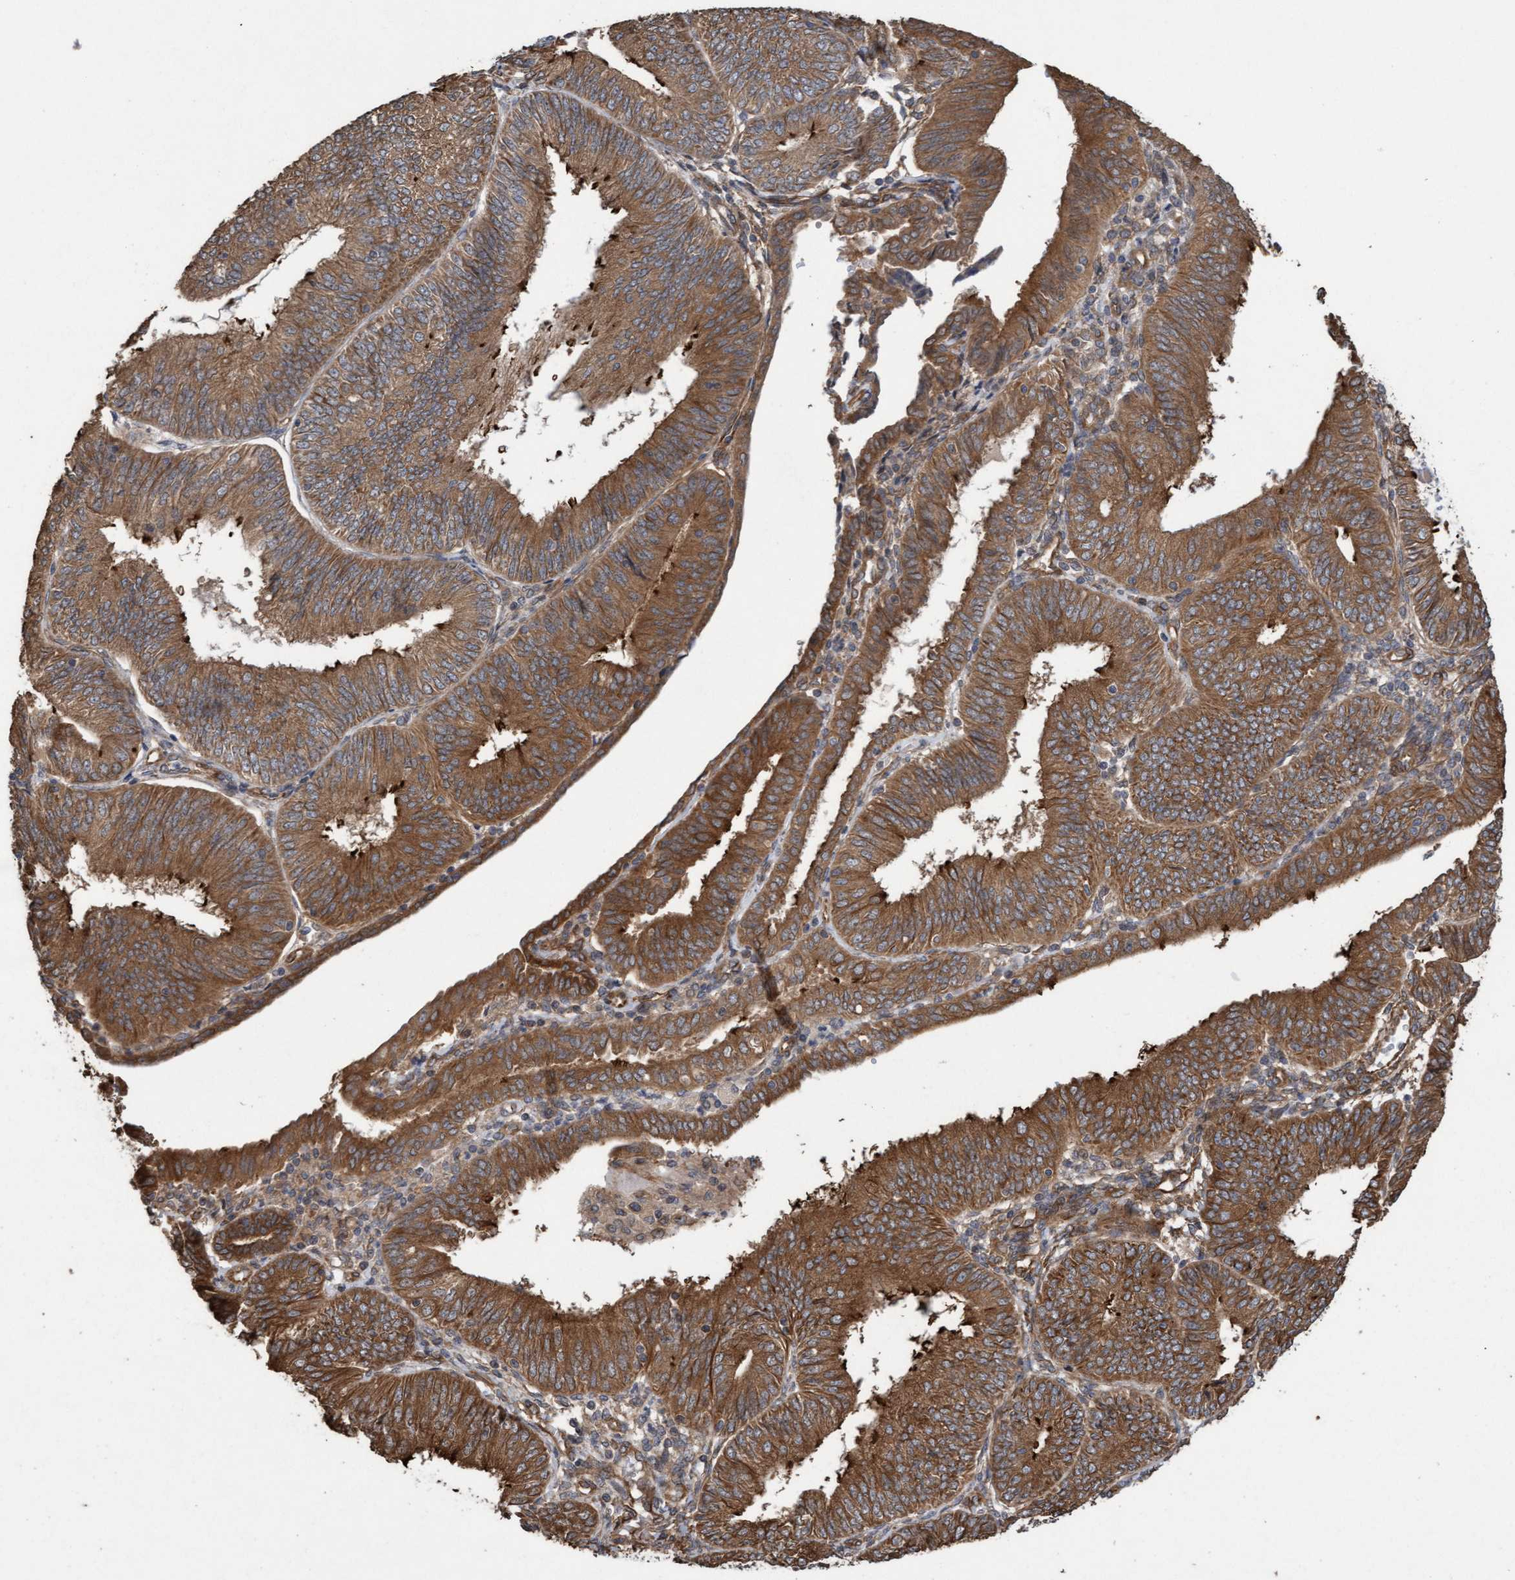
{"staining": {"intensity": "moderate", "quantity": ">75%", "location": "cytoplasmic/membranous"}, "tissue": "endometrial cancer", "cell_type": "Tumor cells", "image_type": "cancer", "snomed": [{"axis": "morphology", "description": "Adenocarcinoma, NOS"}, {"axis": "topography", "description": "Endometrium"}], "caption": "Protein staining by immunohistochemistry exhibits moderate cytoplasmic/membranous staining in approximately >75% of tumor cells in endometrial cancer (adenocarcinoma). Using DAB (brown) and hematoxylin (blue) stains, captured at high magnification using brightfield microscopy.", "gene": "CDC42EP4", "patient": {"sex": "female", "age": 58}}